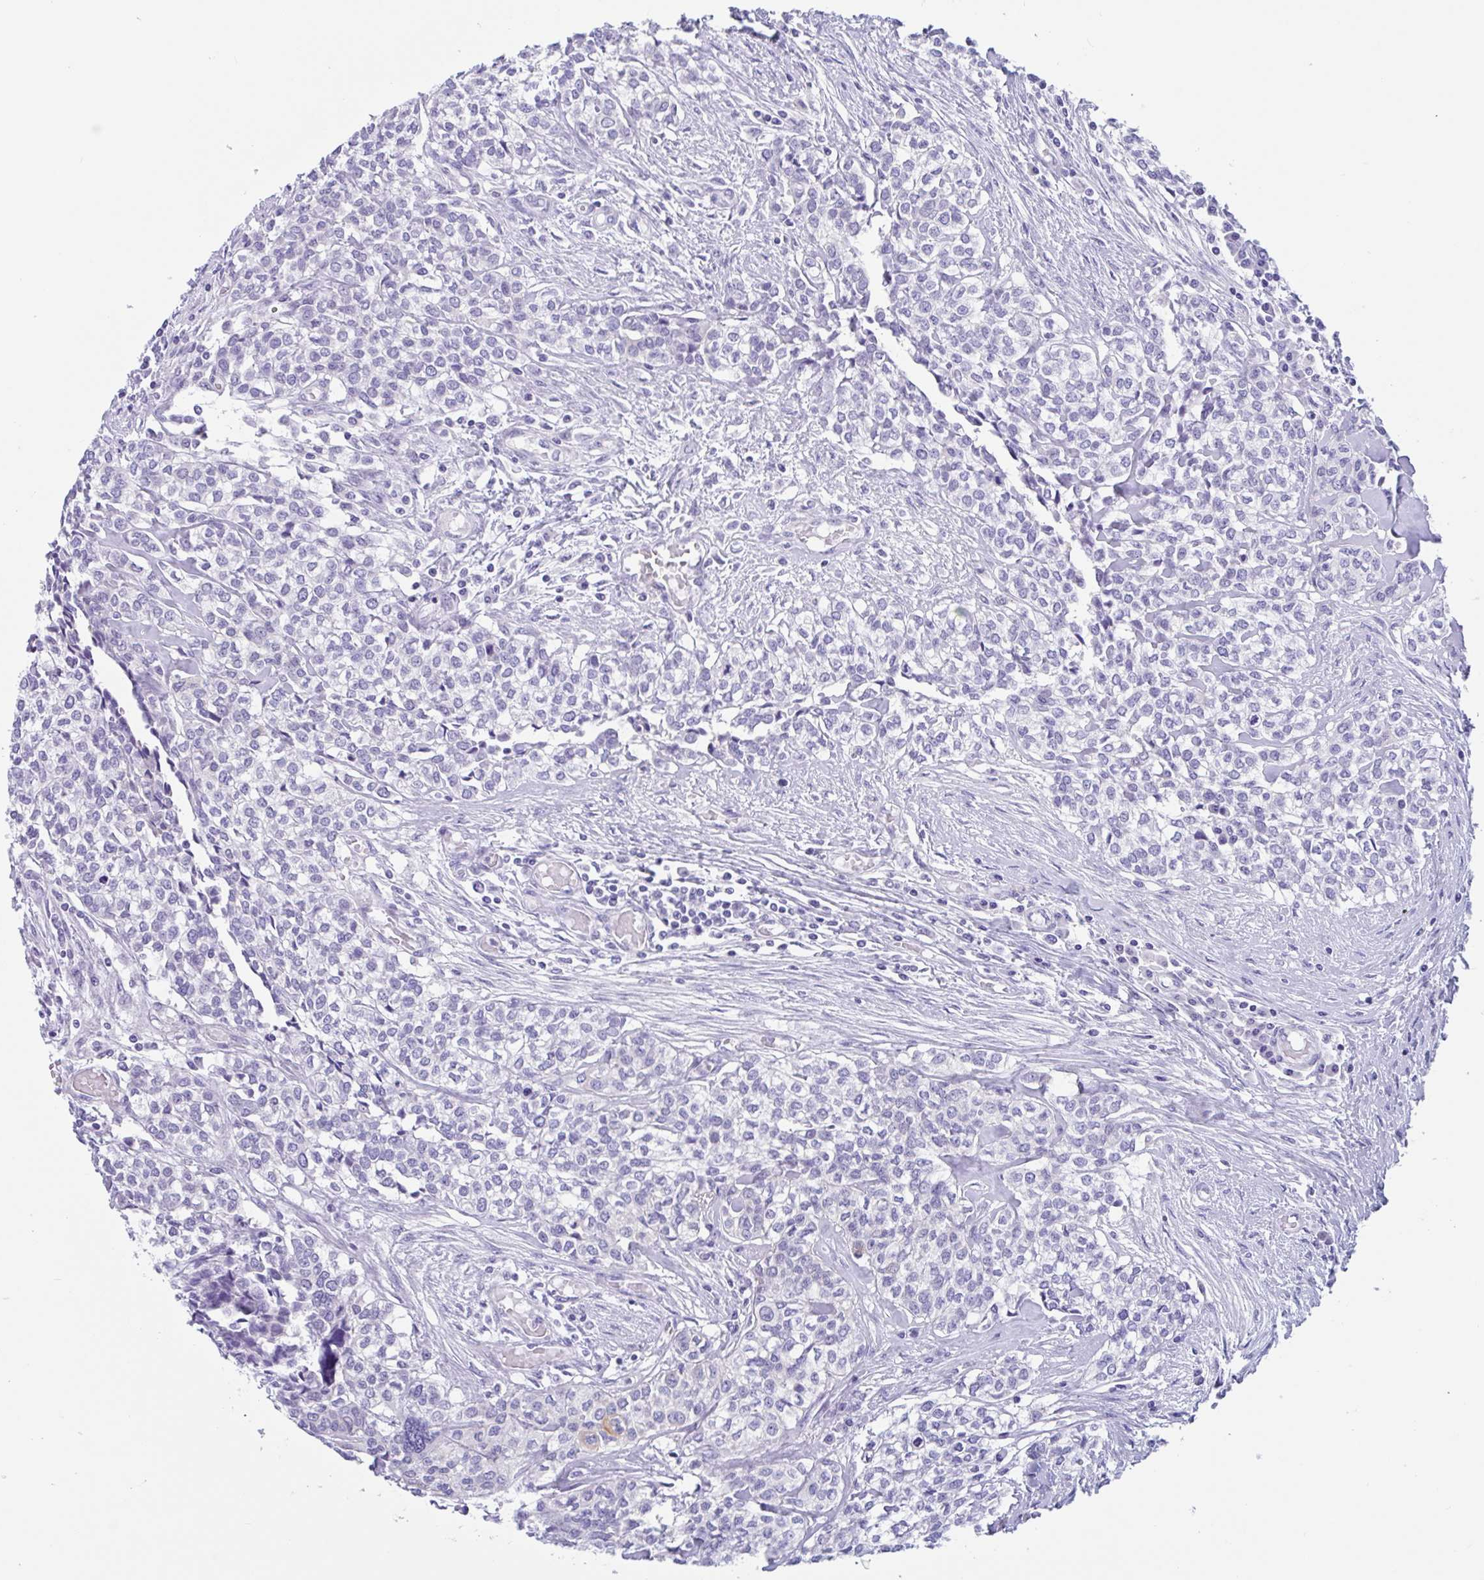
{"staining": {"intensity": "moderate", "quantity": "<25%", "location": "cytoplasmic/membranous"}, "tissue": "head and neck cancer", "cell_type": "Tumor cells", "image_type": "cancer", "snomed": [{"axis": "morphology", "description": "Adenocarcinoma, NOS"}, {"axis": "topography", "description": "Head-Neck"}], "caption": "Head and neck cancer (adenocarcinoma) stained for a protein (brown) shows moderate cytoplasmic/membranous positive expression in about <25% of tumor cells.", "gene": "OR6N2", "patient": {"sex": "male", "age": 81}}